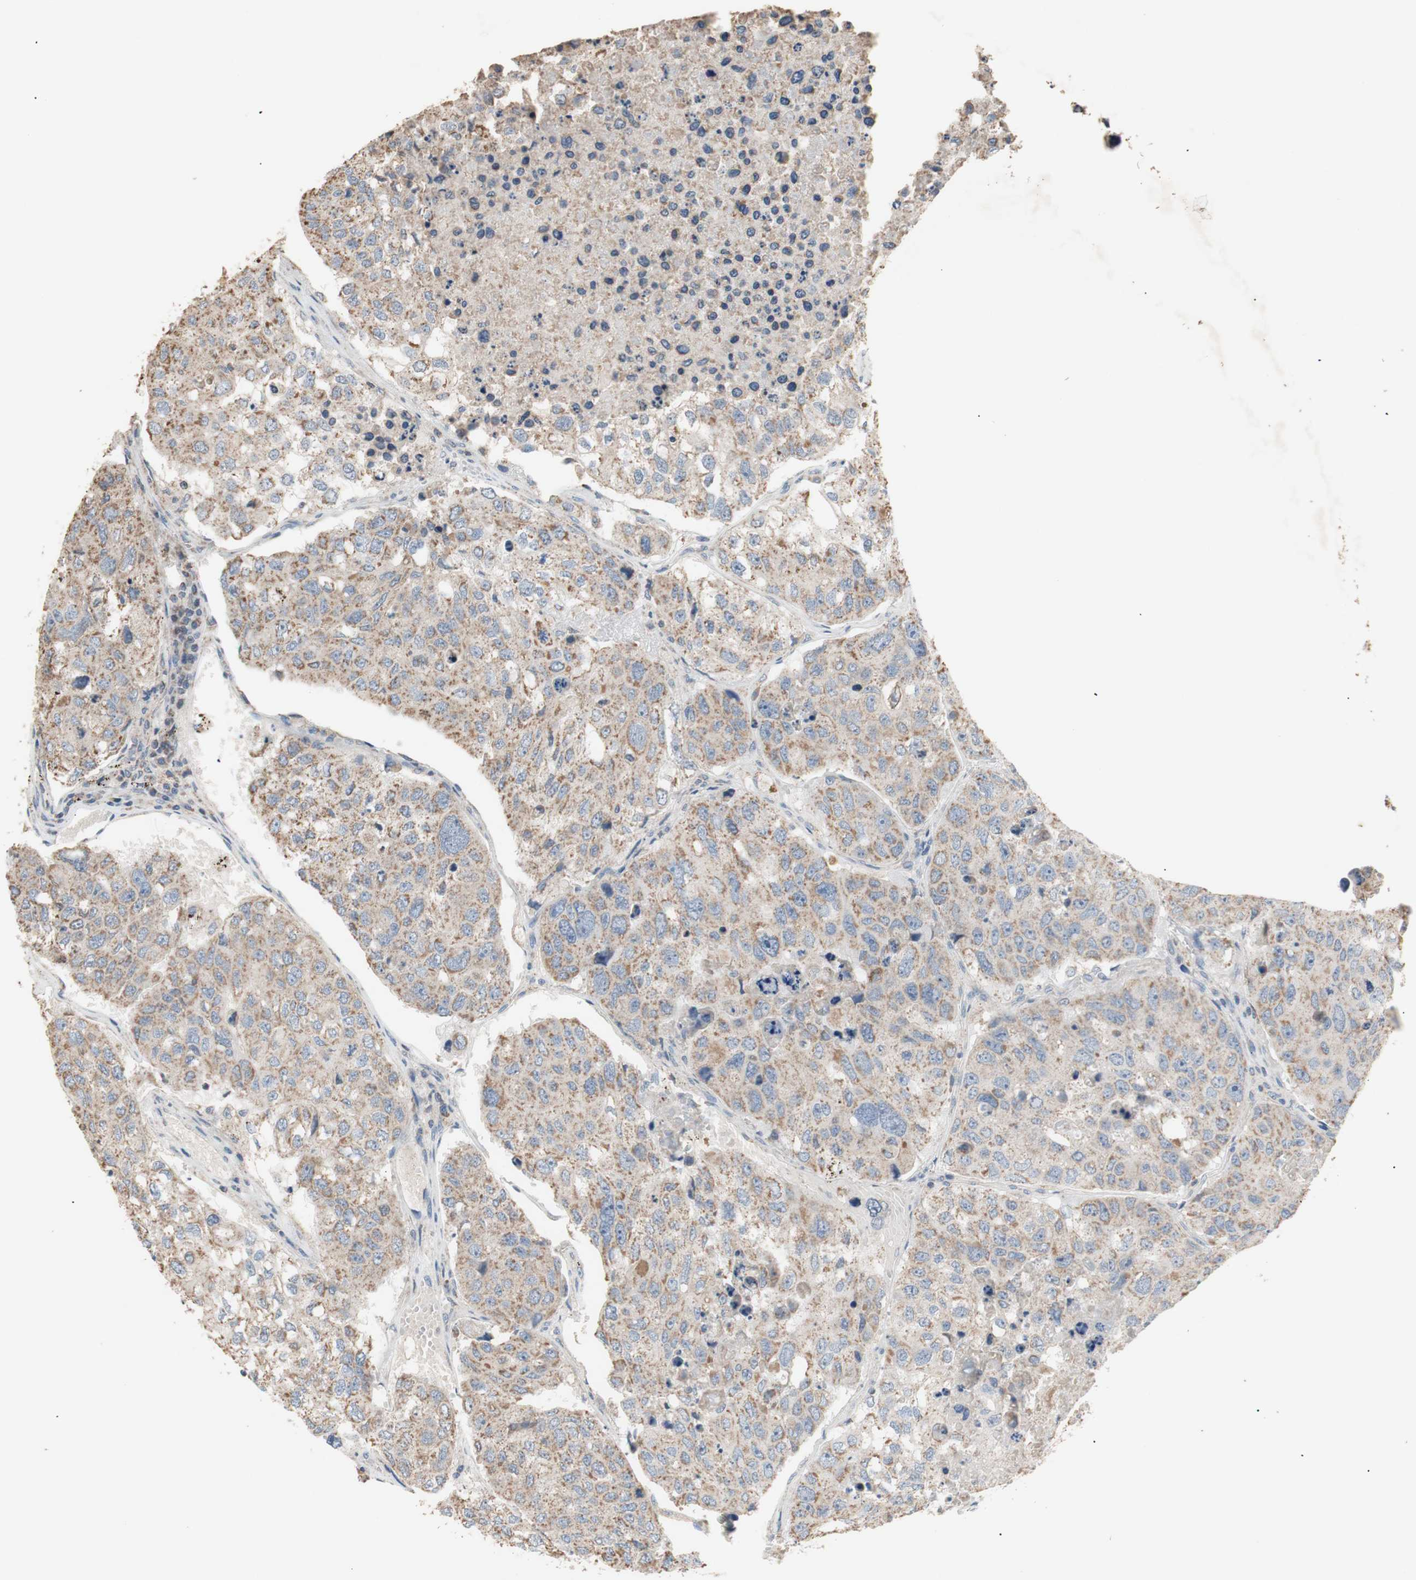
{"staining": {"intensity": "moderate", "quantity": ">75%", "location": "cytoplasmic/membranous"}, "tissue": "urothelial cancer", "cell_type": "Tumor cells", "image_type": "cancer", "snomed": [{"axis": "morphology", "description": "Urothelial carcinoma, High grade"}, {"axis": "topography", "description": "Lymph node"}, {"axis": "topography", "description": "Urinary bladder"}], "caption": "Human high-grade urothelial carcinoma stained with a protein marker reveals moderate staining in tumor cells.", "gene": "PTGIS", "patient": {"sex": "male", "age": 51}}